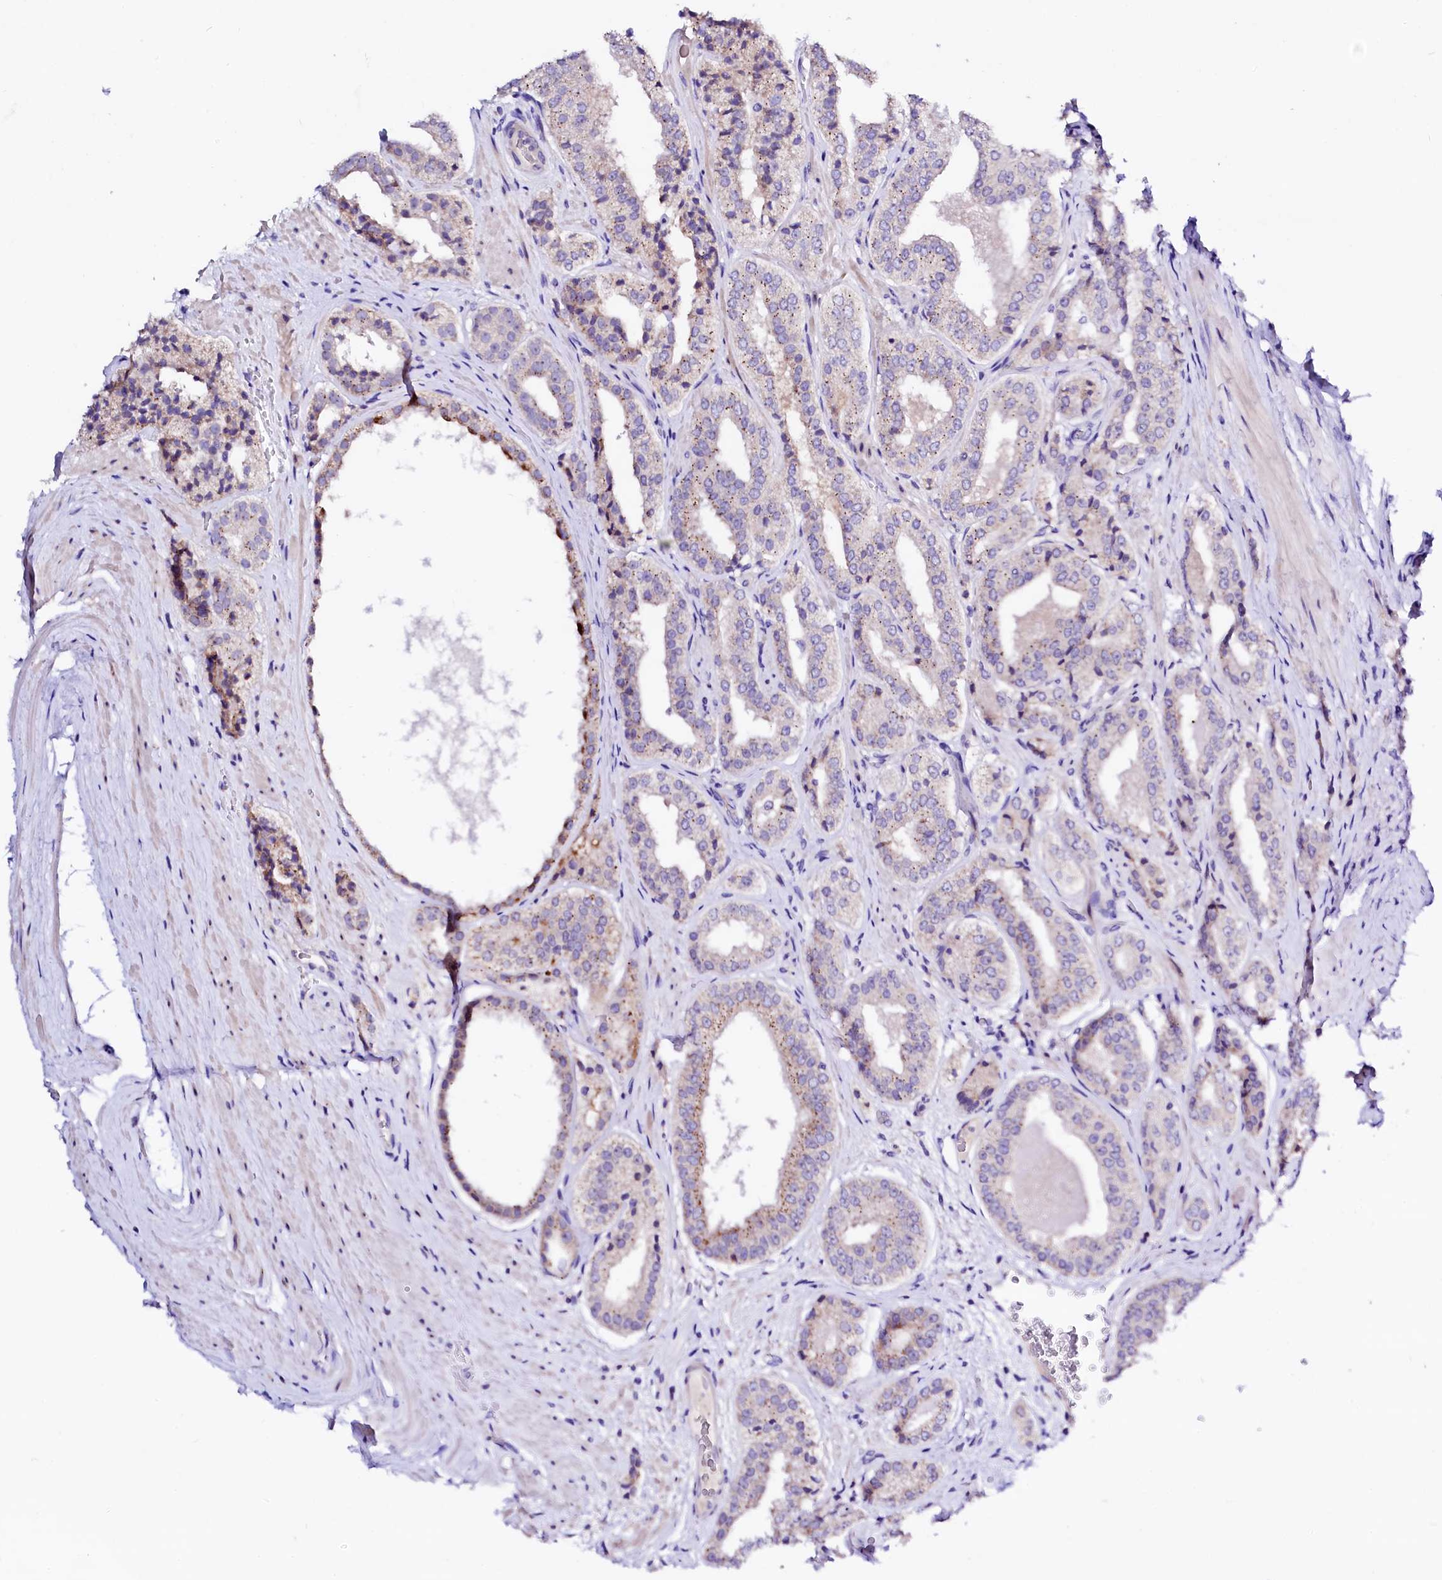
{"staining": {"intensity": "moderate", "quantity": "<25%", "location": "cytoplasmic/membranous"}, "tissue": "prostate cancer", "cell_type": "Tumor cells", "image_type": "cancer", "snomed": [{"axis": "morphology", "description": "Adenocarcinoma, High grade"}, {"axis": "topography", "description": "Prostate"}], "caption": "Prostate cancer (adenocarcinoma (high-grade)) stained with a protein marker demonstrates moderate staining in tumor cells.", "gene": "BTBD16", "patient": {"sex": "male", "age": 71}}